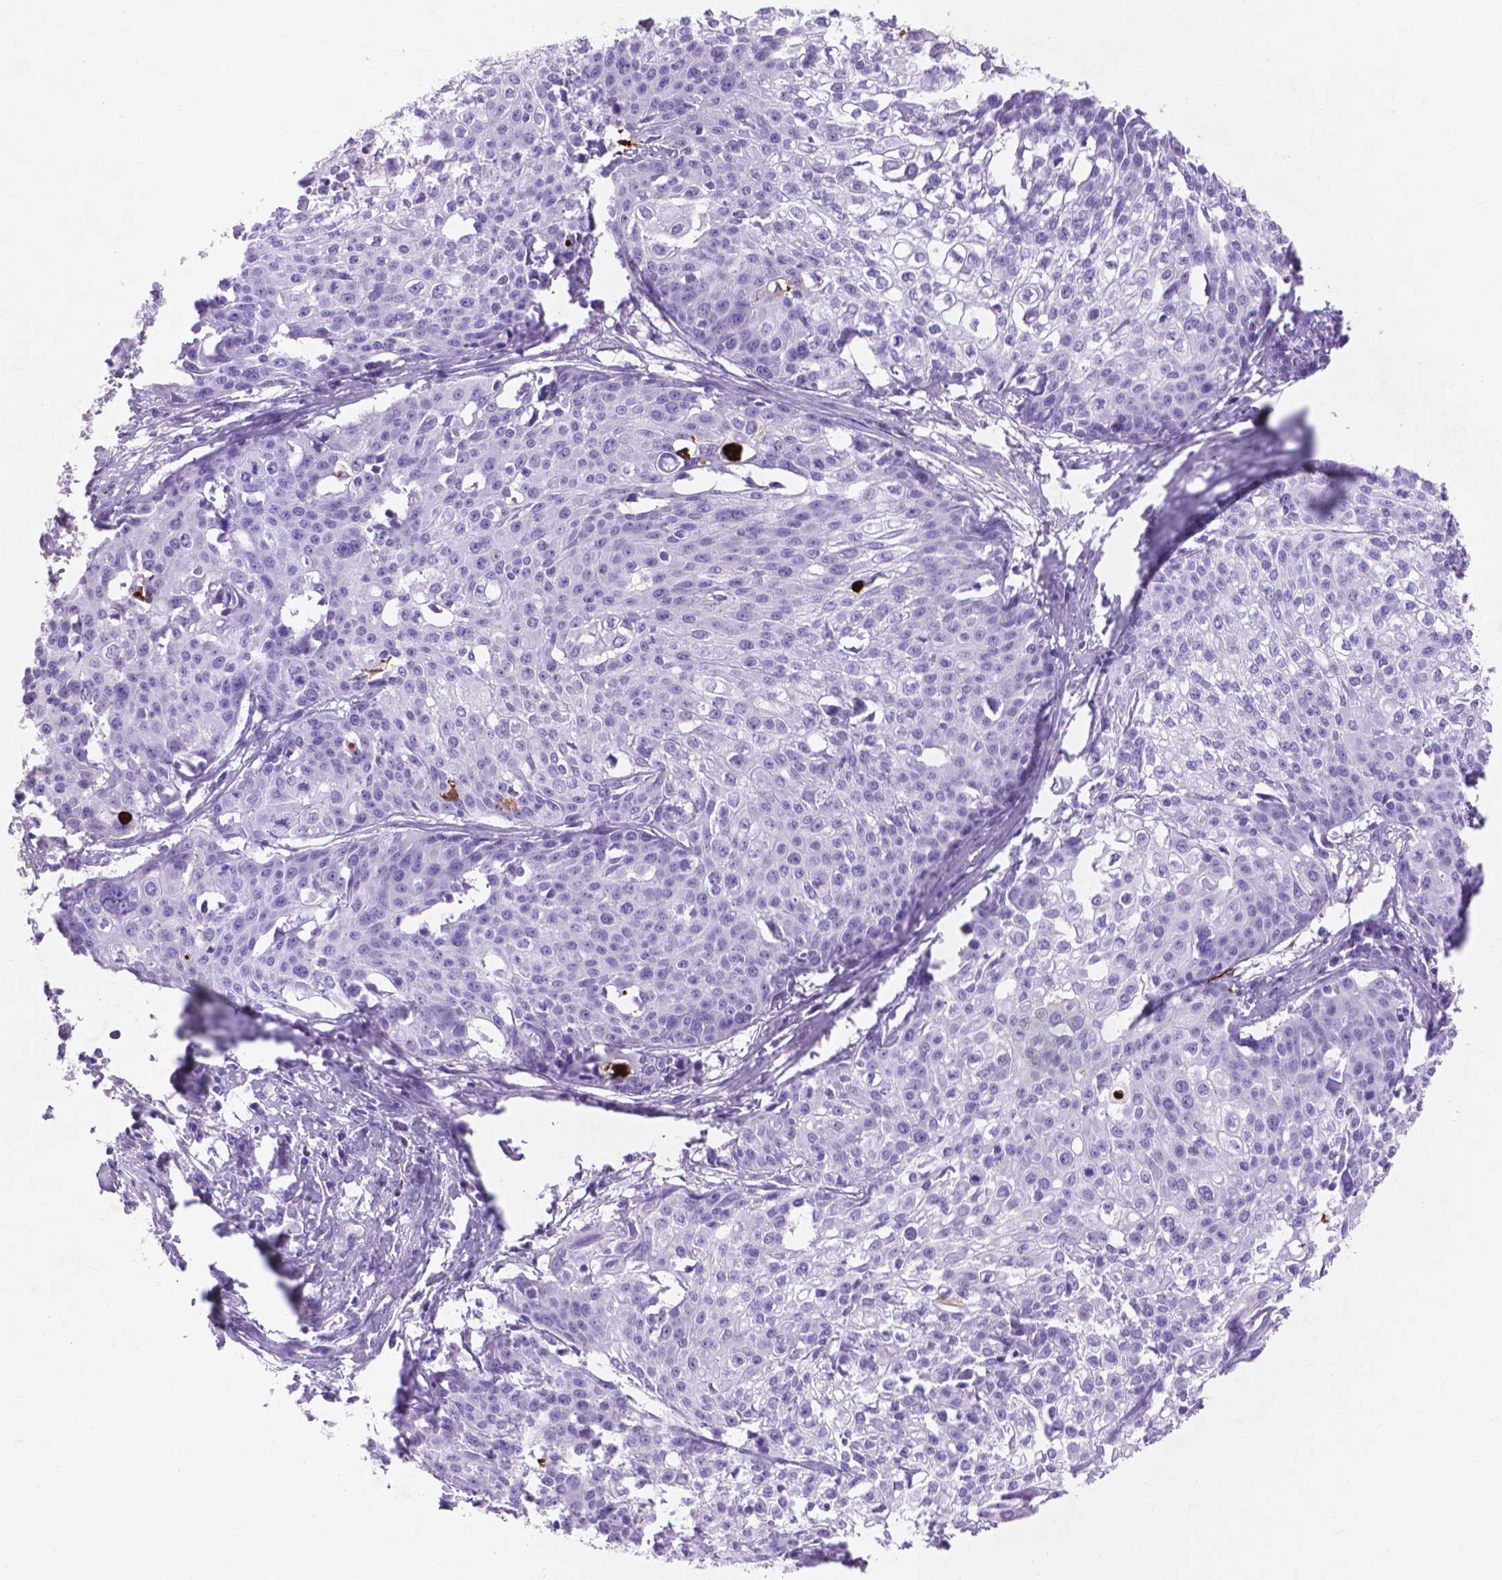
{"staining": {"intensity": "negative", "quantity": "none", "location": "none"}, "tissue": "cervical cancer", "cell_type": "Tumor cells", "image_type": "cancer", "snomed": [{"axis": "morphology", "description": "Squamous cell carcinoma, NOS"}, {"axis": "topography", "description": "Cervix"}], "caption": "Immunohistochemistry micrograph of neoplastic tissue: human cervical squamous cell carcinoma stained with DAB (3,3'-diaminobenzidine) reveals no significant protein staining in tumor cells.", "gene": "MMP11", "patient": {"sex": "female", "age": 39}}